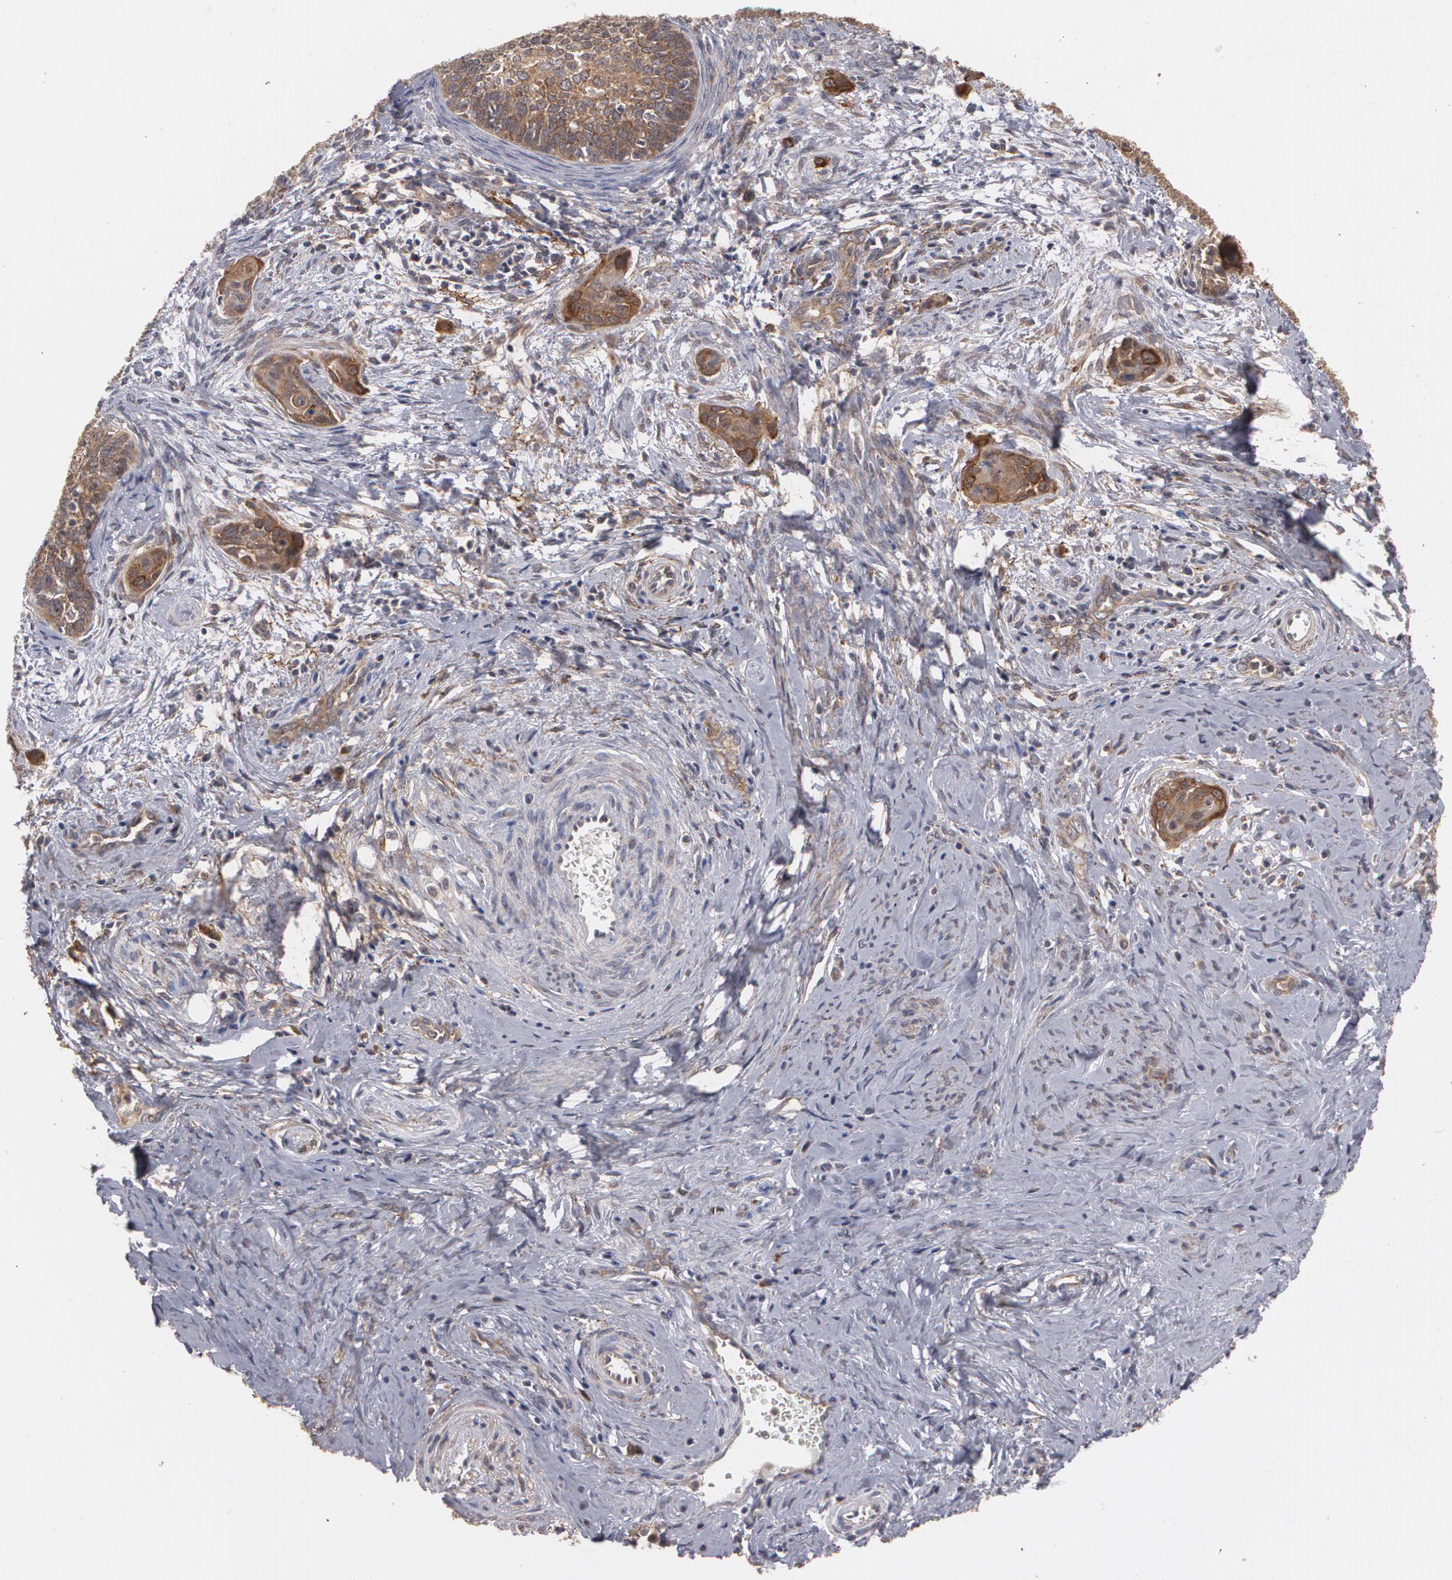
{"staining": {"intensity": "moderate", "quantity": ">75%", "location": "cytoplasmic/membranous"}, "tissue": "cervical cancer", "cell_type": "Tumor cells", "image_type": "cancer", "snomed": [{"axis": "morphology", "description": "Squamous cell carcinoma, NOS"}, {"axis": "topography", "description": "Cervix"}], "caption": "Cervical cancer (squamous cell carcinoma) stained with DAB (3,3'-diaminobenzidine) IHC demonstrates medium levels of moderate cytoplasmic/membranous positivity in approximately >75% of tumor cells.", "gene": "BMP6", "patient": {"sex": "female", "age": 33}}